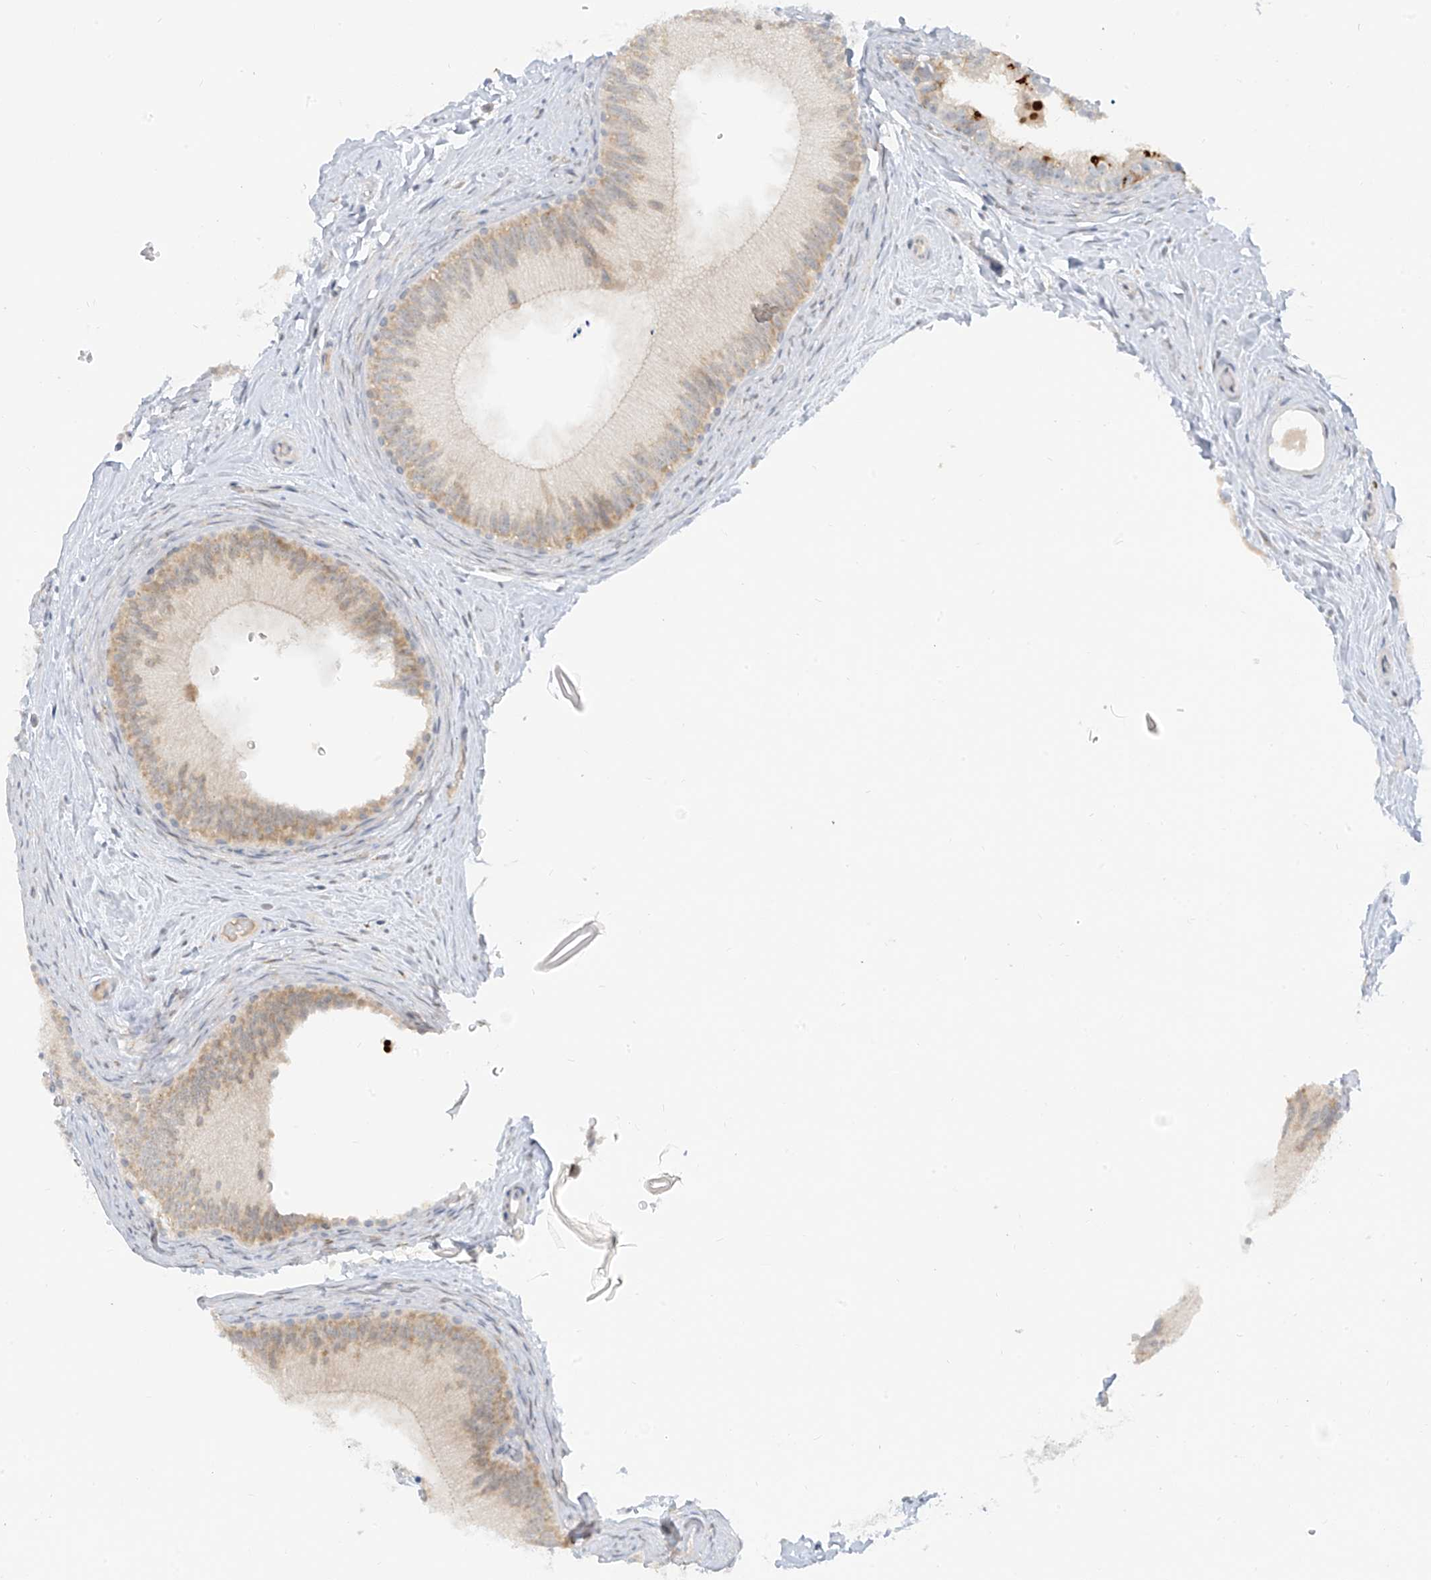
{"staining": {"intensity": "weak", "quantity": "<25%", "location": "cytoplasmic/membranous"}, "tissue": "epididymis", "cell_type": "Glandular cells", "image_type": "normal", "snomed": [{"axis": "morphology", "description": "Normal tissue, NOS"}, {"axis": "topography", "description": "Epididymis"}], "caption": "High magnification brightfield microscopy of normal epididymis stained with DAB (3,3'-diaminobenzidine) (brown) and counterstained with hematoxylin (blue): glandular cells show no significant expression. (Immunohistochemistry, brightfield microscopy, high magnification).", "gene": "C2orf42", "patient": {"sex": "male", "age": 50}}